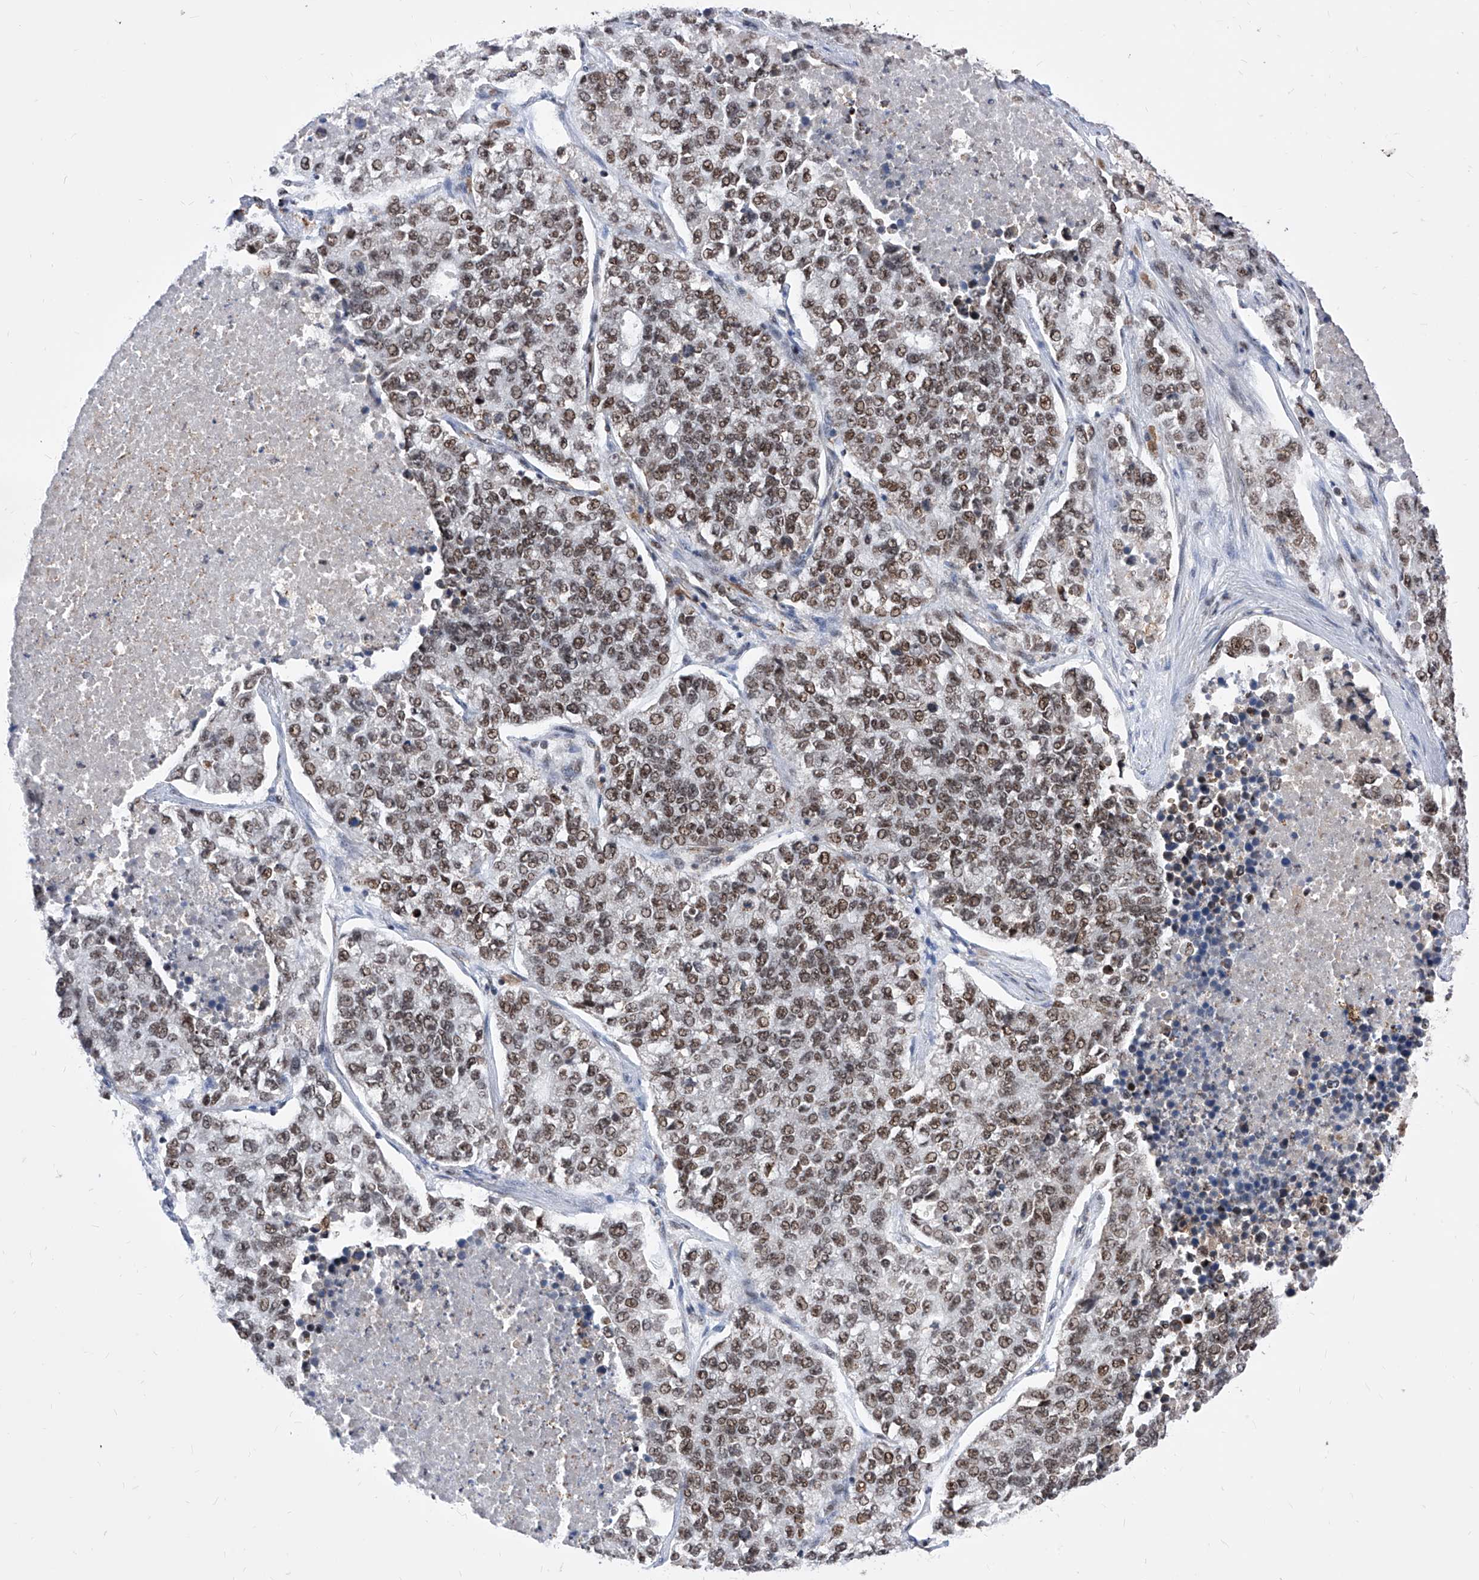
{"staining": {"intensity": "moderate", "quantity": ">75%", "location": "nuclear"}, "tissue": "lung cancer", "cell_type": "Tumor cells", "image_type": "cancer", "snomed": [{"axis": "morphology", "description": "Adenocarcinoma, NOS"}, {"axis": "topography", "description": "Lung"}], "caption": "About >75% of tumor cells in human lung cancer (adenocarcinoma) show moderate nuclear protein staining as visualized by brown immunohistochemical staining.", "gene": "PHF5A", "patient": {"sex": "male", "age": 49}}